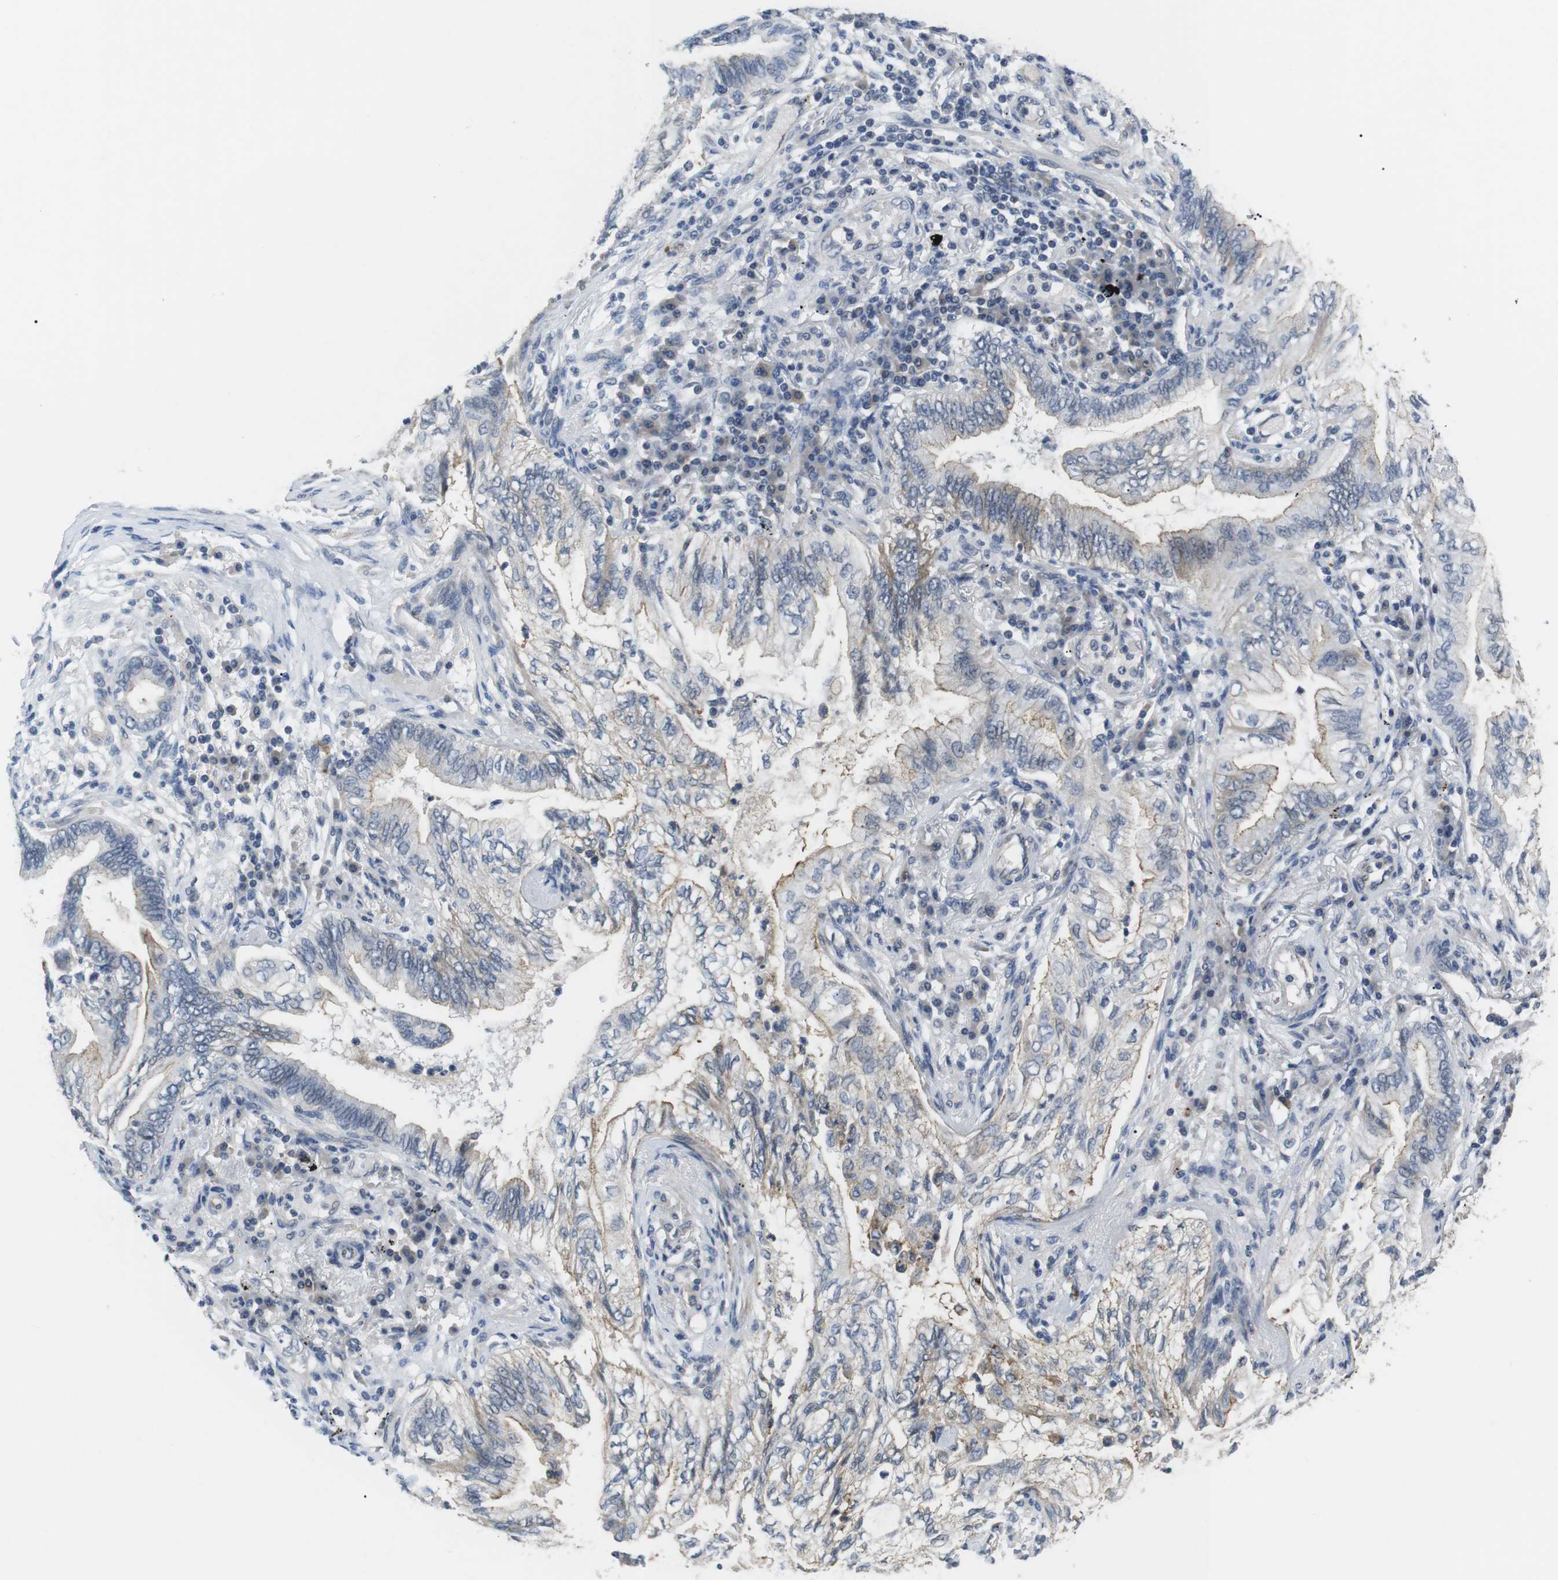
{"staining": {"intensity": "weak", "quantity": "<25%", "location": "cytoplasmic/membranous"}, "tissue": "lung cancer", "cell_type": "Tumor cells", "image_type": "cancer", "snomed": [{"axis": "morphology", "description": "Normal tissue, NOS"}, {"axis": "morphology", "description": "Adenocarcinoma, NOS"}, {"axis": "topography", "description": "Bronchus"}, {"axis": "topography", "description": "Lung"}], "caption": "Lung adenocarcinoma stained for a protein using immunohistochemistry shows no staining tumor cells.", "gene": "NECTIN1", "patient": {"sex": "female", "age": 70}}